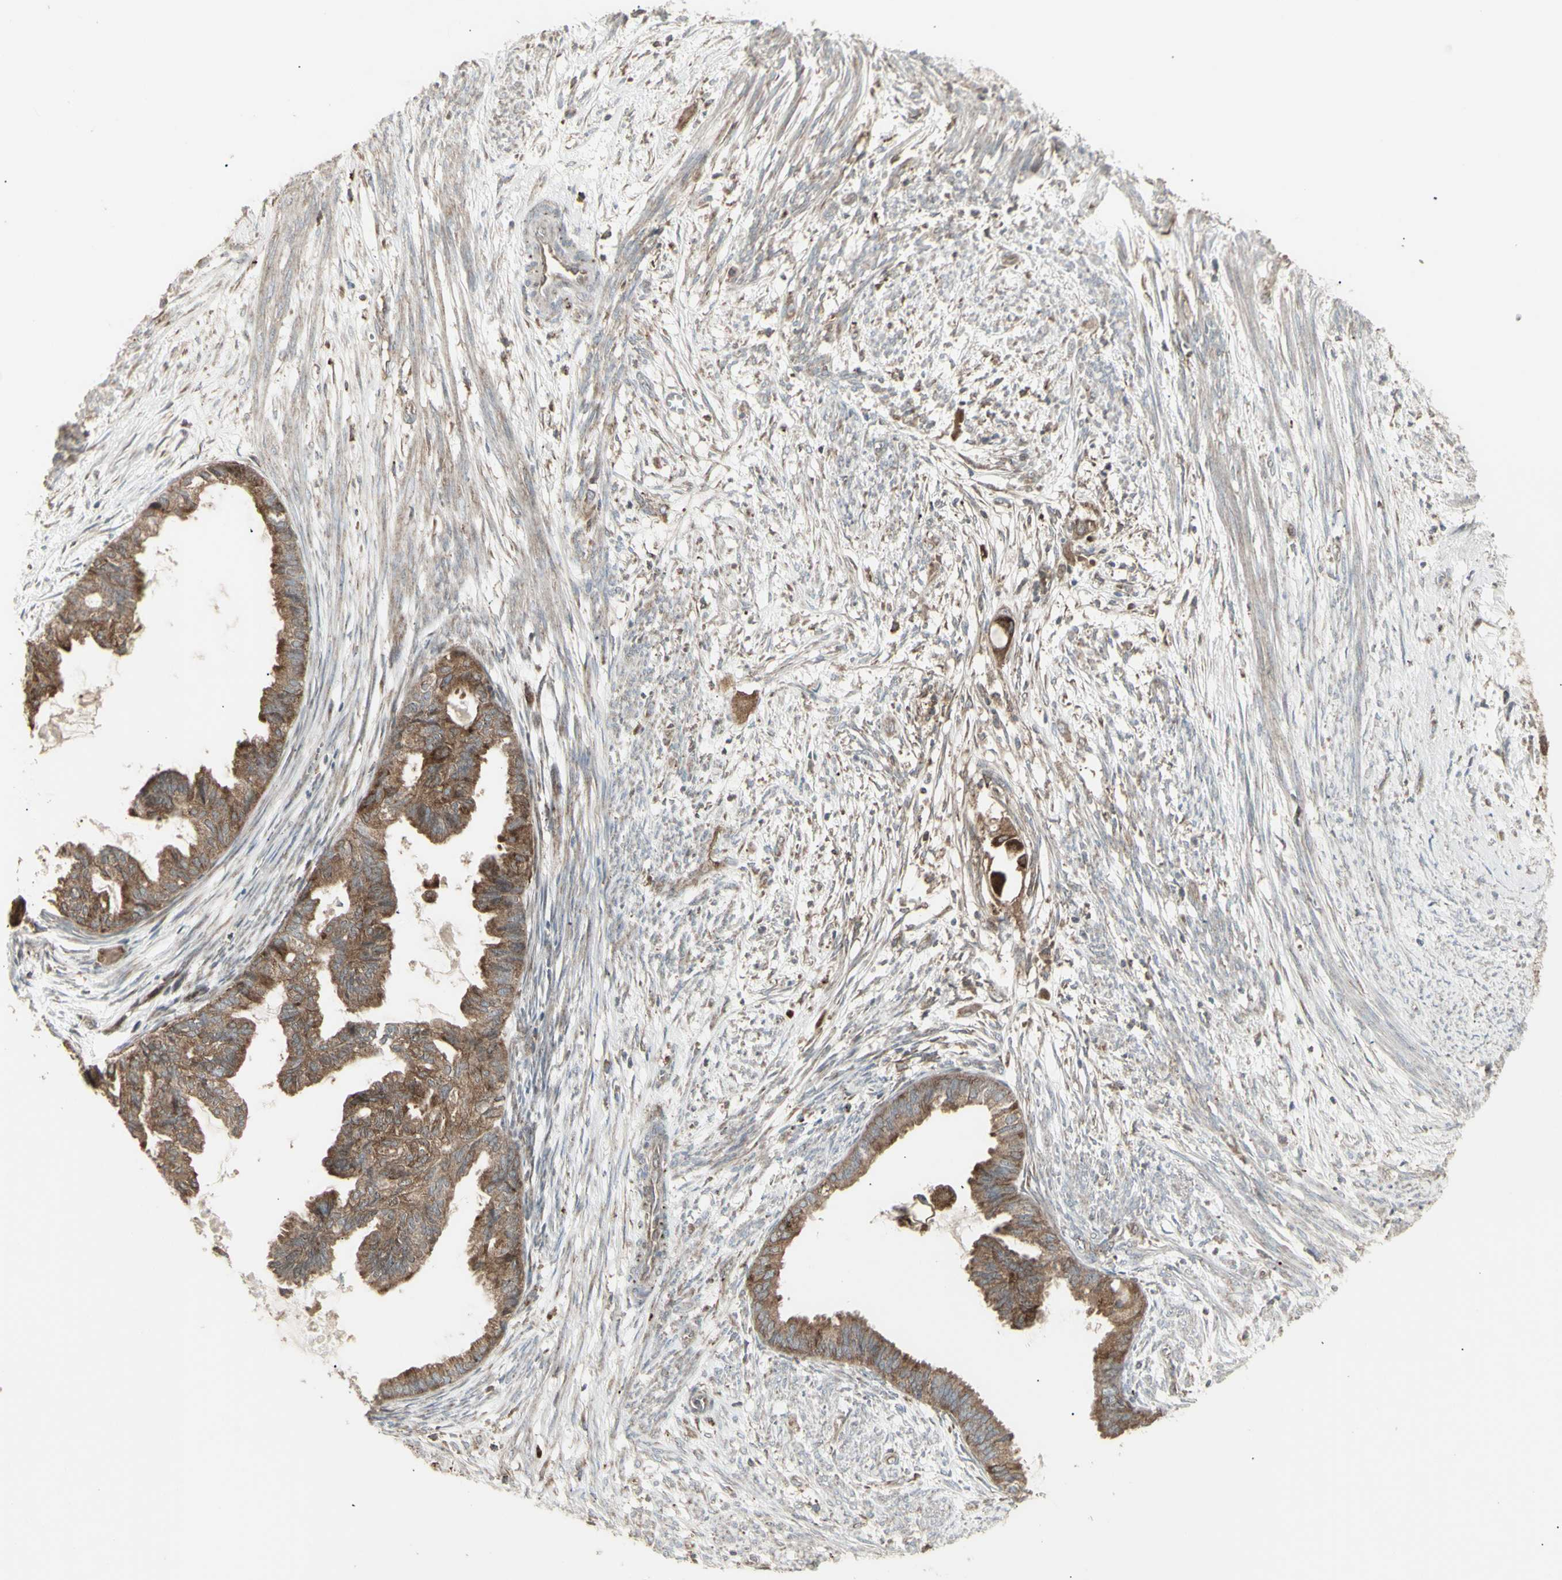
{"staining": {"intensity": "moderate", "quantity": "25%-75%", "location": "cytoplasmic/membranous"}, "tissue": "cervical cancer", "cell_type": "Tumor cells", "image_type": "cancer", "snomed": [{"axis": "morphology", "description": "Normal tissue, NOS"}, {"axis": "morphology", "description": "Adenocarcinoma, NOS"}, {"axis": "topography", "description": "Cervix"}, {"axis": "topography", "description": "Endometrium"}], "caption": "High-magnification brightfield microscopy of cervical cancer stained with DAB (brown) and counterstained with hematoxylin (blue). tumor cells exhibit moderate cytoplasmic/membranous staining is identified in approximately25%-75% of cells.", "gene": "RNASEL", "patient": {"sex": "female", "age": 86}}